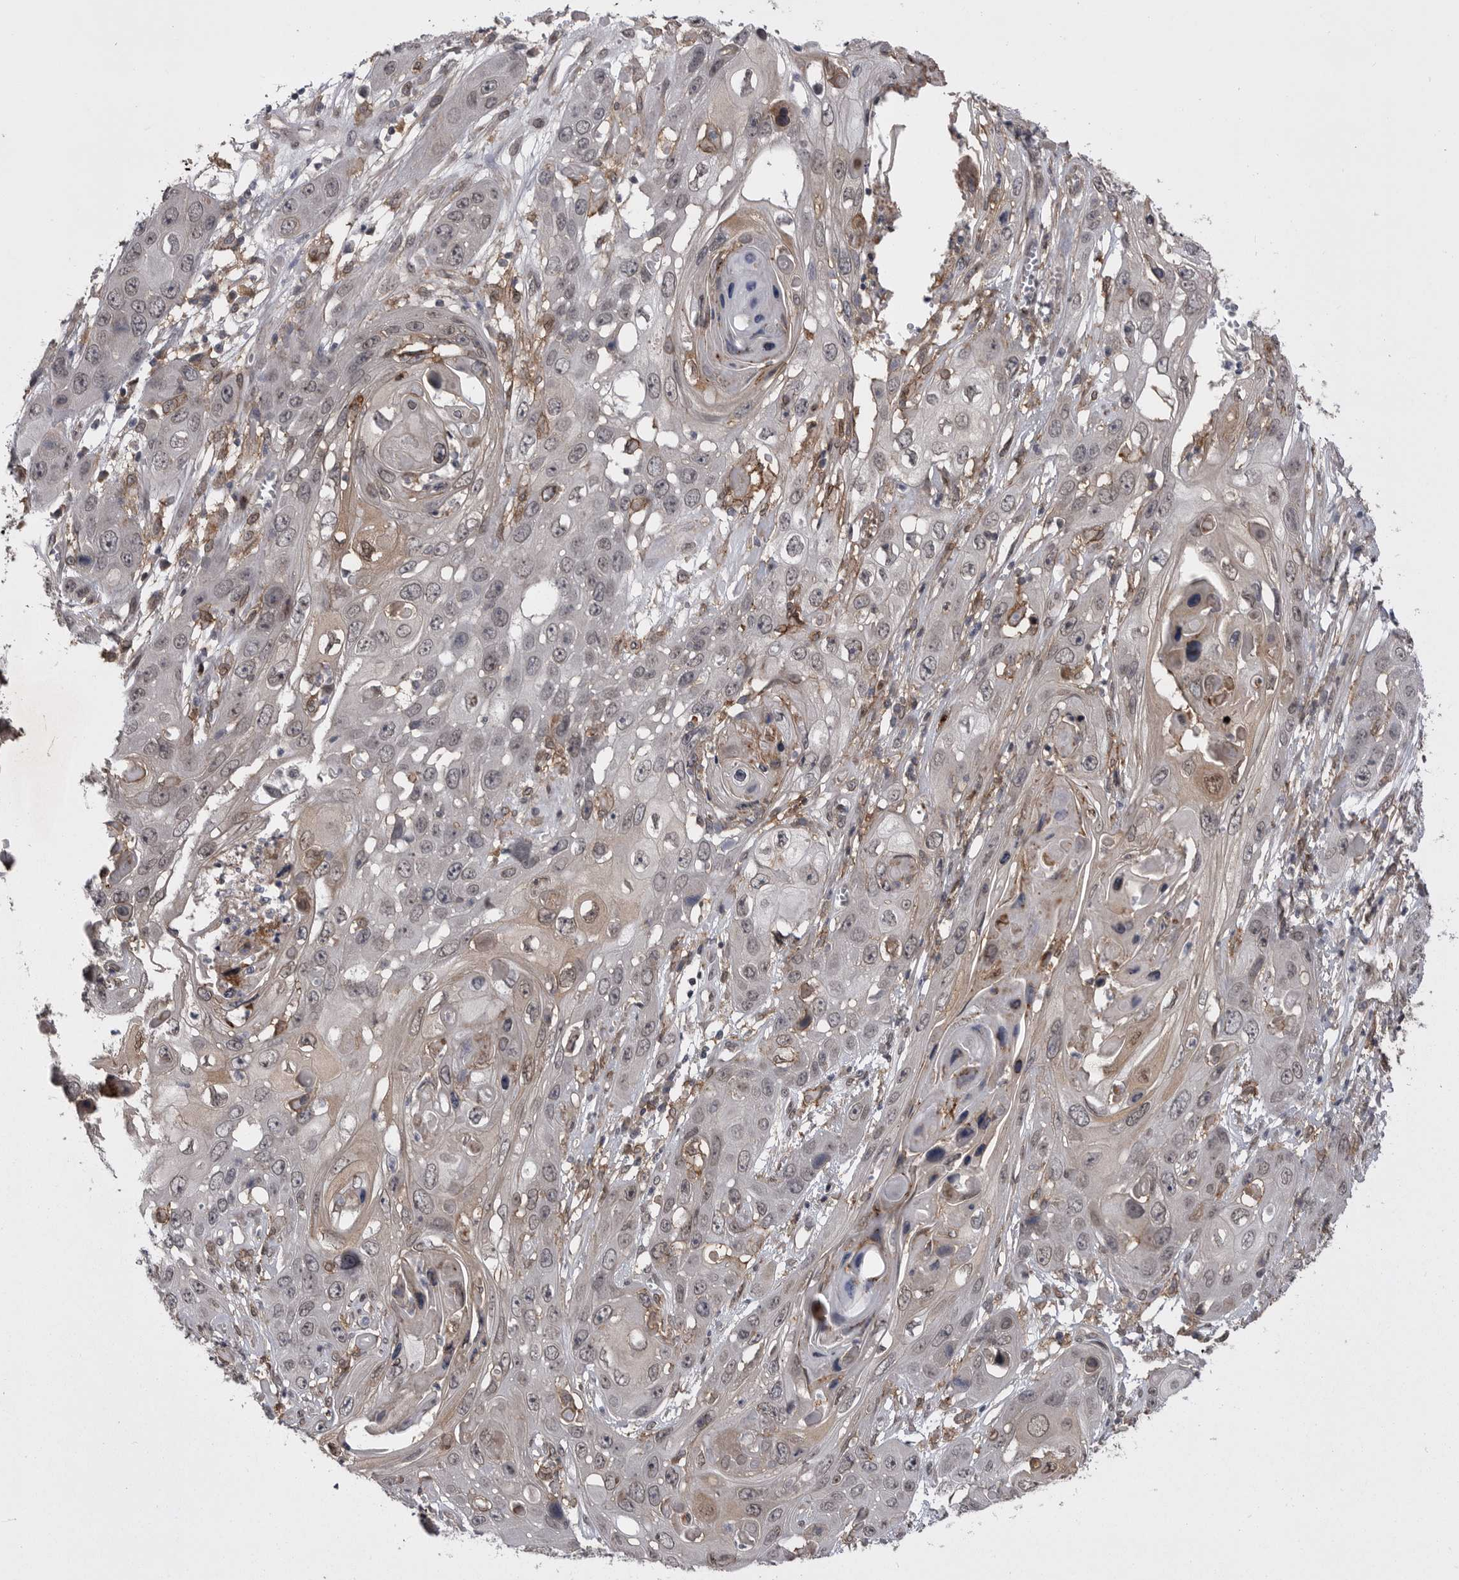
{"staining": {"intensity": "negative", "quantity": "none", "location": "none"}, "tissue": "skin cancer", "cell_type": "Tumor cells", "image_type": "cancer", "snomed": [{"axis": "morphology", "description": "Squamous cell carcinoma, NOS"}, {"axis": "topography", "description": "Skin"}], "caption": "Immunohistochemical staining of human skin cancer (squamous cell carcinoma) demonstrates no significant positivity in tumor cells.", "gene": "ABL1", "patient": {"sex": "male", "age": 55}}